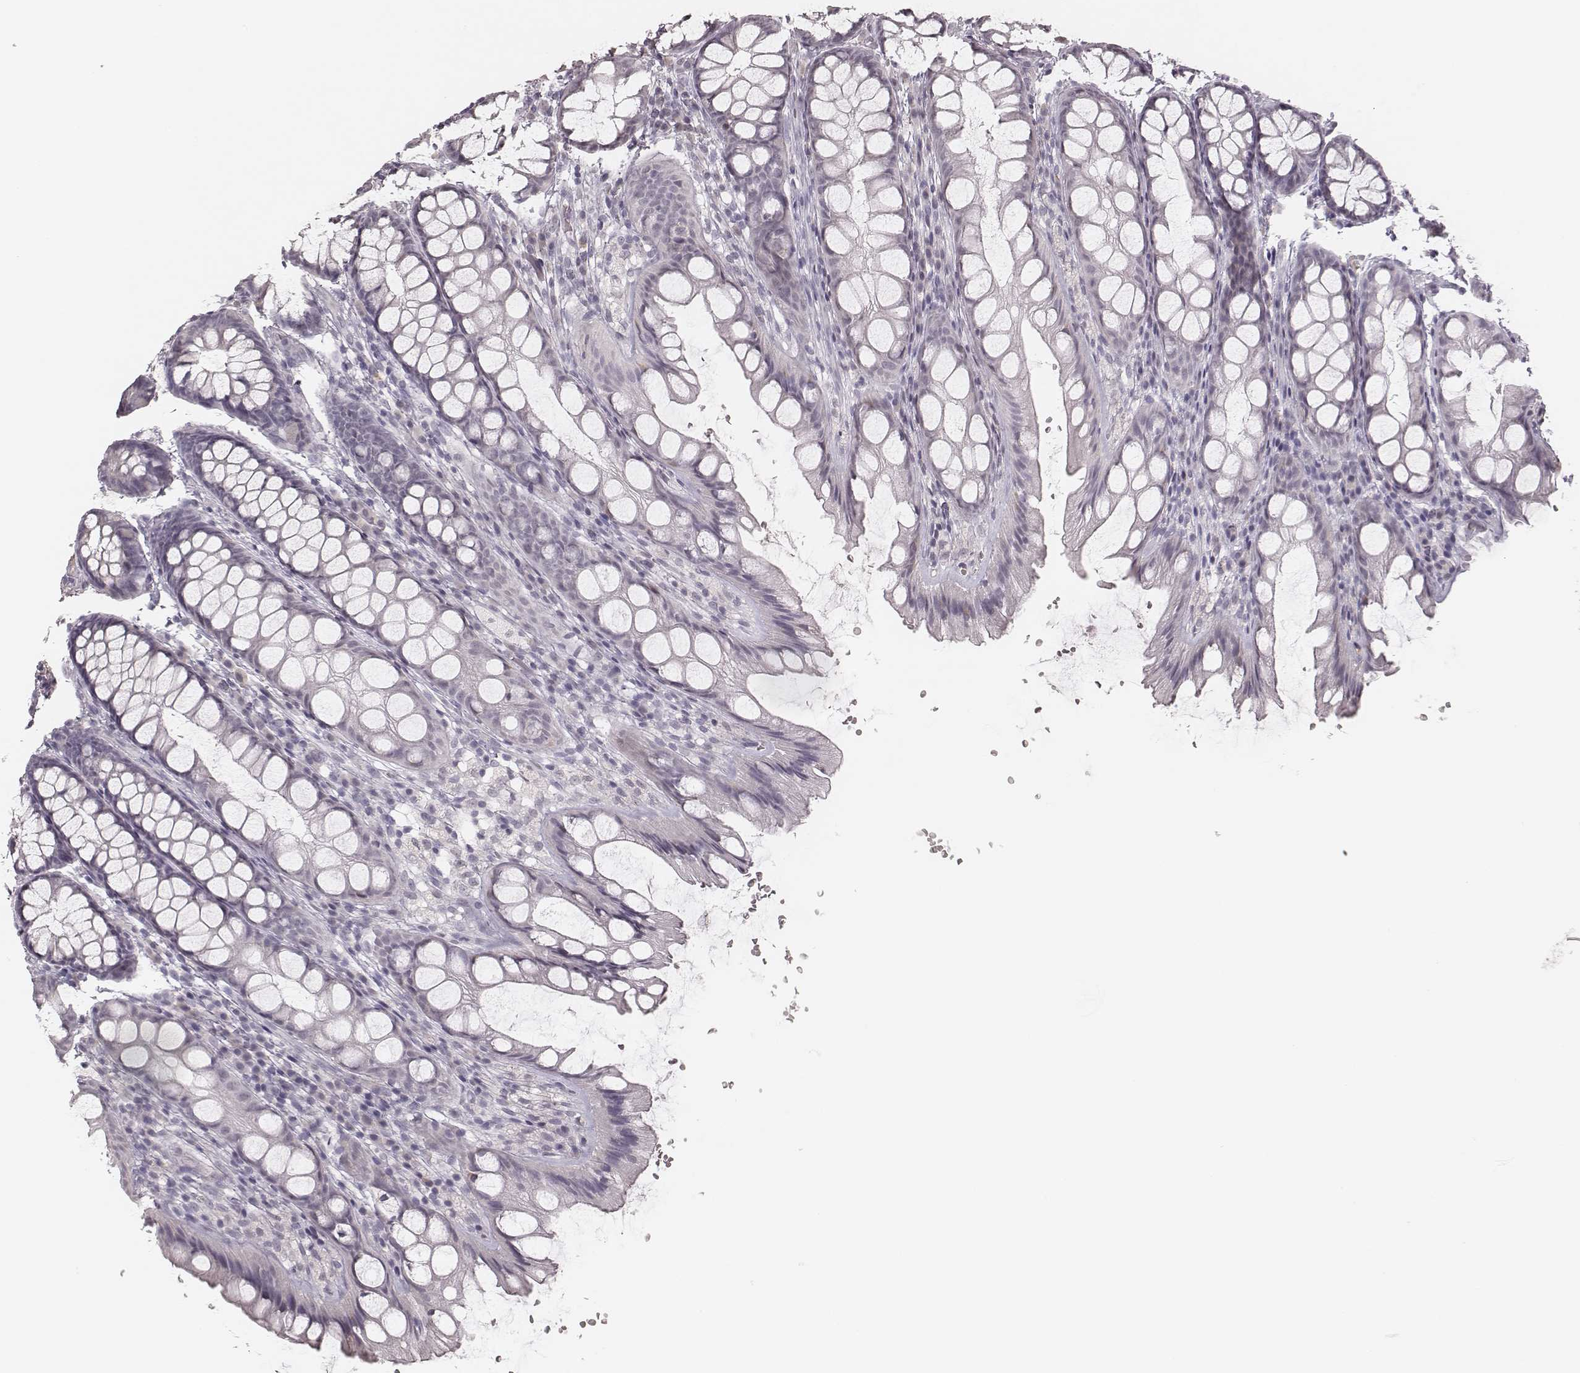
{"staining": {"intensity": "negative", "quantity": "none", "location": "none"}, "tissue": "colon", "cell_type": "Endothelial cells", "image_type": "normal", "snomed": [{"axis": "morphology", "description": "Normal tissue, NOS"}, {"axis": "topography", "description": "Colon"}], "caption": "Endothelial cells show no significant protein positivity in unremarkable colon. (Stains: DAB immunohistochemistry with hematoxylin counter stain, Microscopy: brightfield microscopy at high magnification).", "gene": "MSX1", "patient": {"sex": "male", "age": 47}}